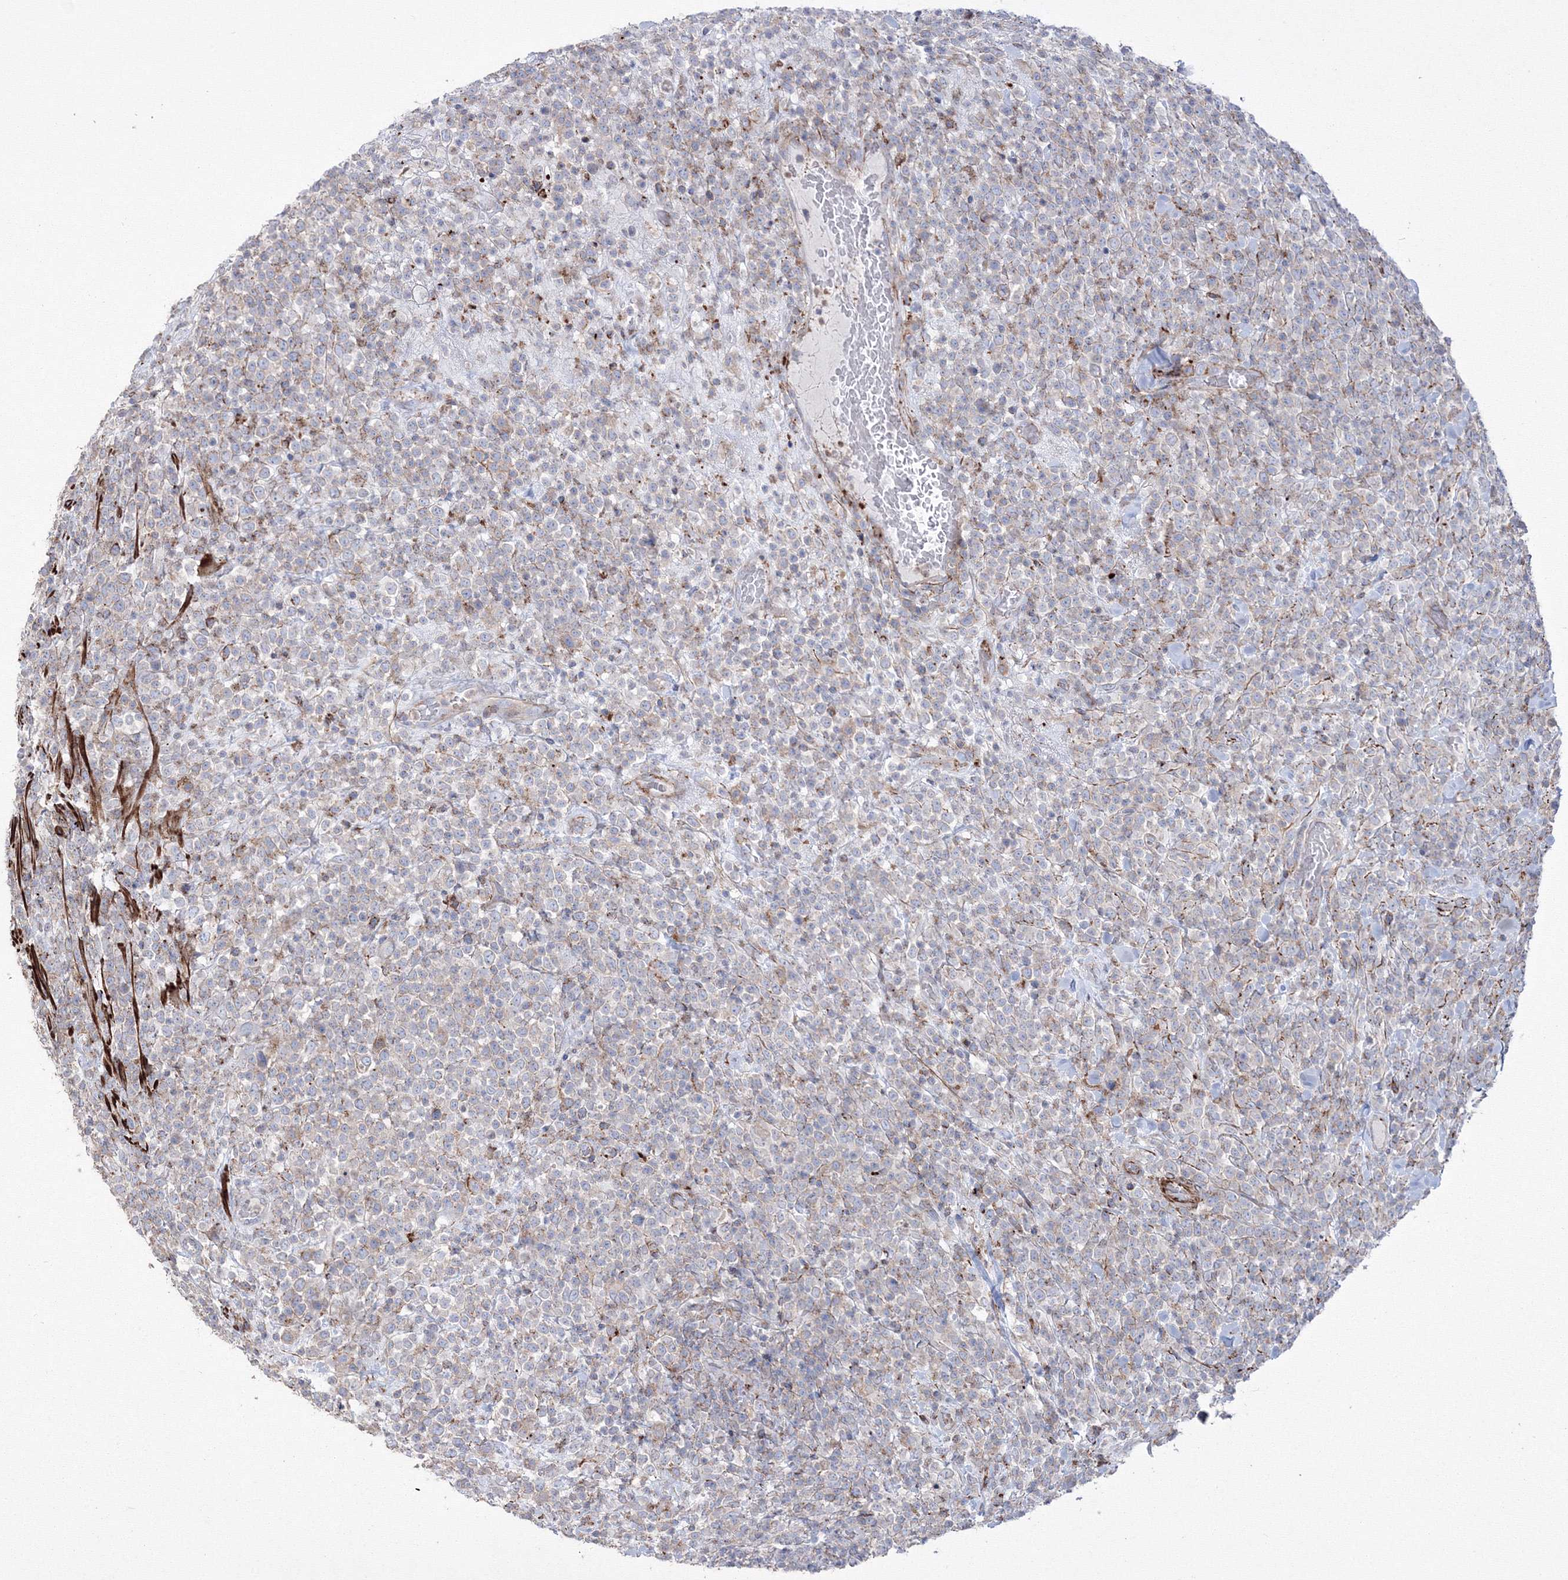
{"staining": {"intensity": "negative", "quantity": "none", "location": "none"}, "tissue": "lymphoma", "cell_type": "Tumor cells", "image_type": "cancer", "snomed": [{"axis": "morphology", "description": "Malignant lymphoma, non-Hodgkin's type, High grade"}, {"axis": "topography", "description": "Colon"}], "caption": "A histopathology image of human high-grade malignant lymphoma, non-Hodgkin's type is negative for staining in tumor cells.", "gene": "GPR82", "patient": {"sex": "female", "age": 53}}